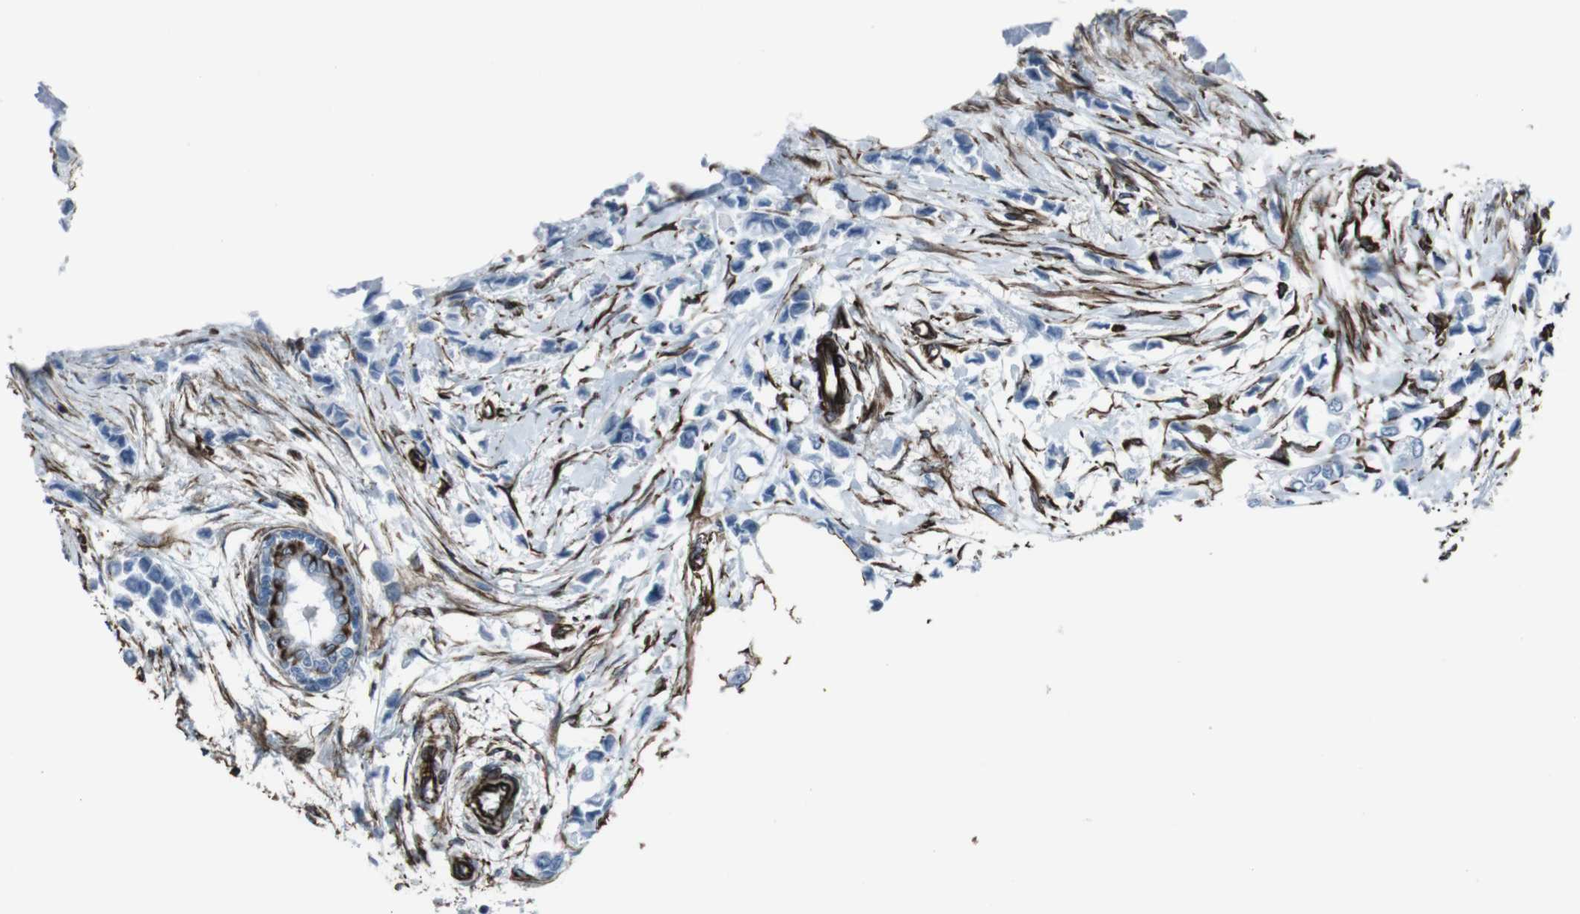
{"staining": {"intensity": "negative", "quantity": "none", "location": "none"}, "tissue": "breast cancer", "cell_type": "Tumor cells", "image_type": "cancer", "snomed": [{"axis": "morphology", "description": "Lobular carcinoma"}, {"axis": "topography", "description": "Breast"}], "caption": "Tumor cells show no significant staining in breast lobular carcinoma. Brightfield microscopy of immunohistochemistry (IHC) stained with DAB (brown) and hematoxylin (blue), captured at high magnification.", "gene": "ZDHHC6", "patient": {"sex": "female", "age": 51}}